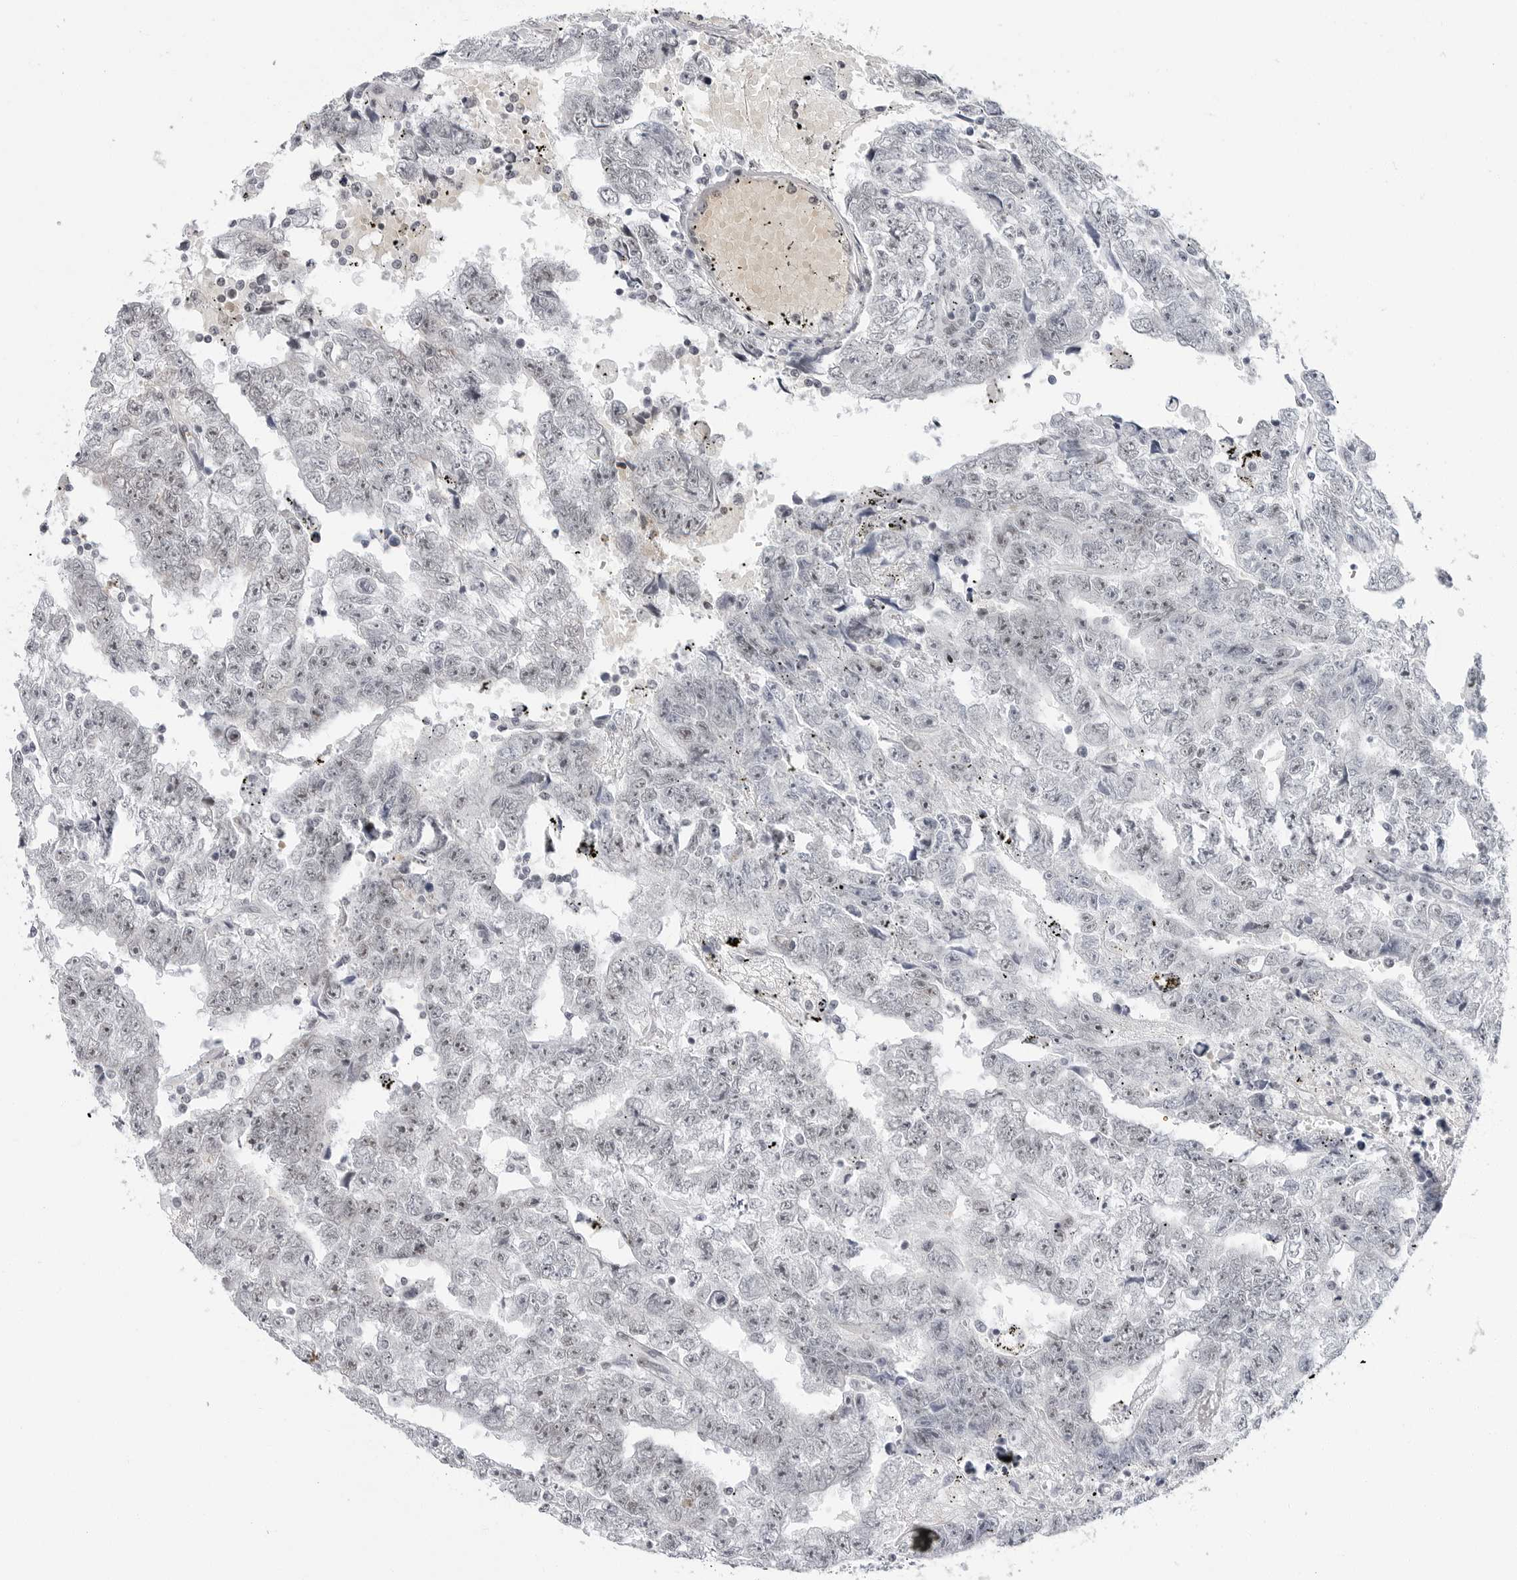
{"staining": {"intensity": "weak", "quantity": "<25%", "location": "nuclear"}, "tissue": "testis cancer", "cell_type": "Tumor cells", "image_type": "cancer", "snomed": [{"axis": "morphology", "description": "Carcinoma, Embryonal, NOS"}, {"axis": "topography", "description": "Testis"}], "caption": "A high-resolution photomicrograph shows immunohistochemistry staining of testis cancer (embryonal carcinoma), which demonstrates no significant staining in tumor cells.", "gene": "VEZF1", "patient": {"sex": "male", "age": 25}}